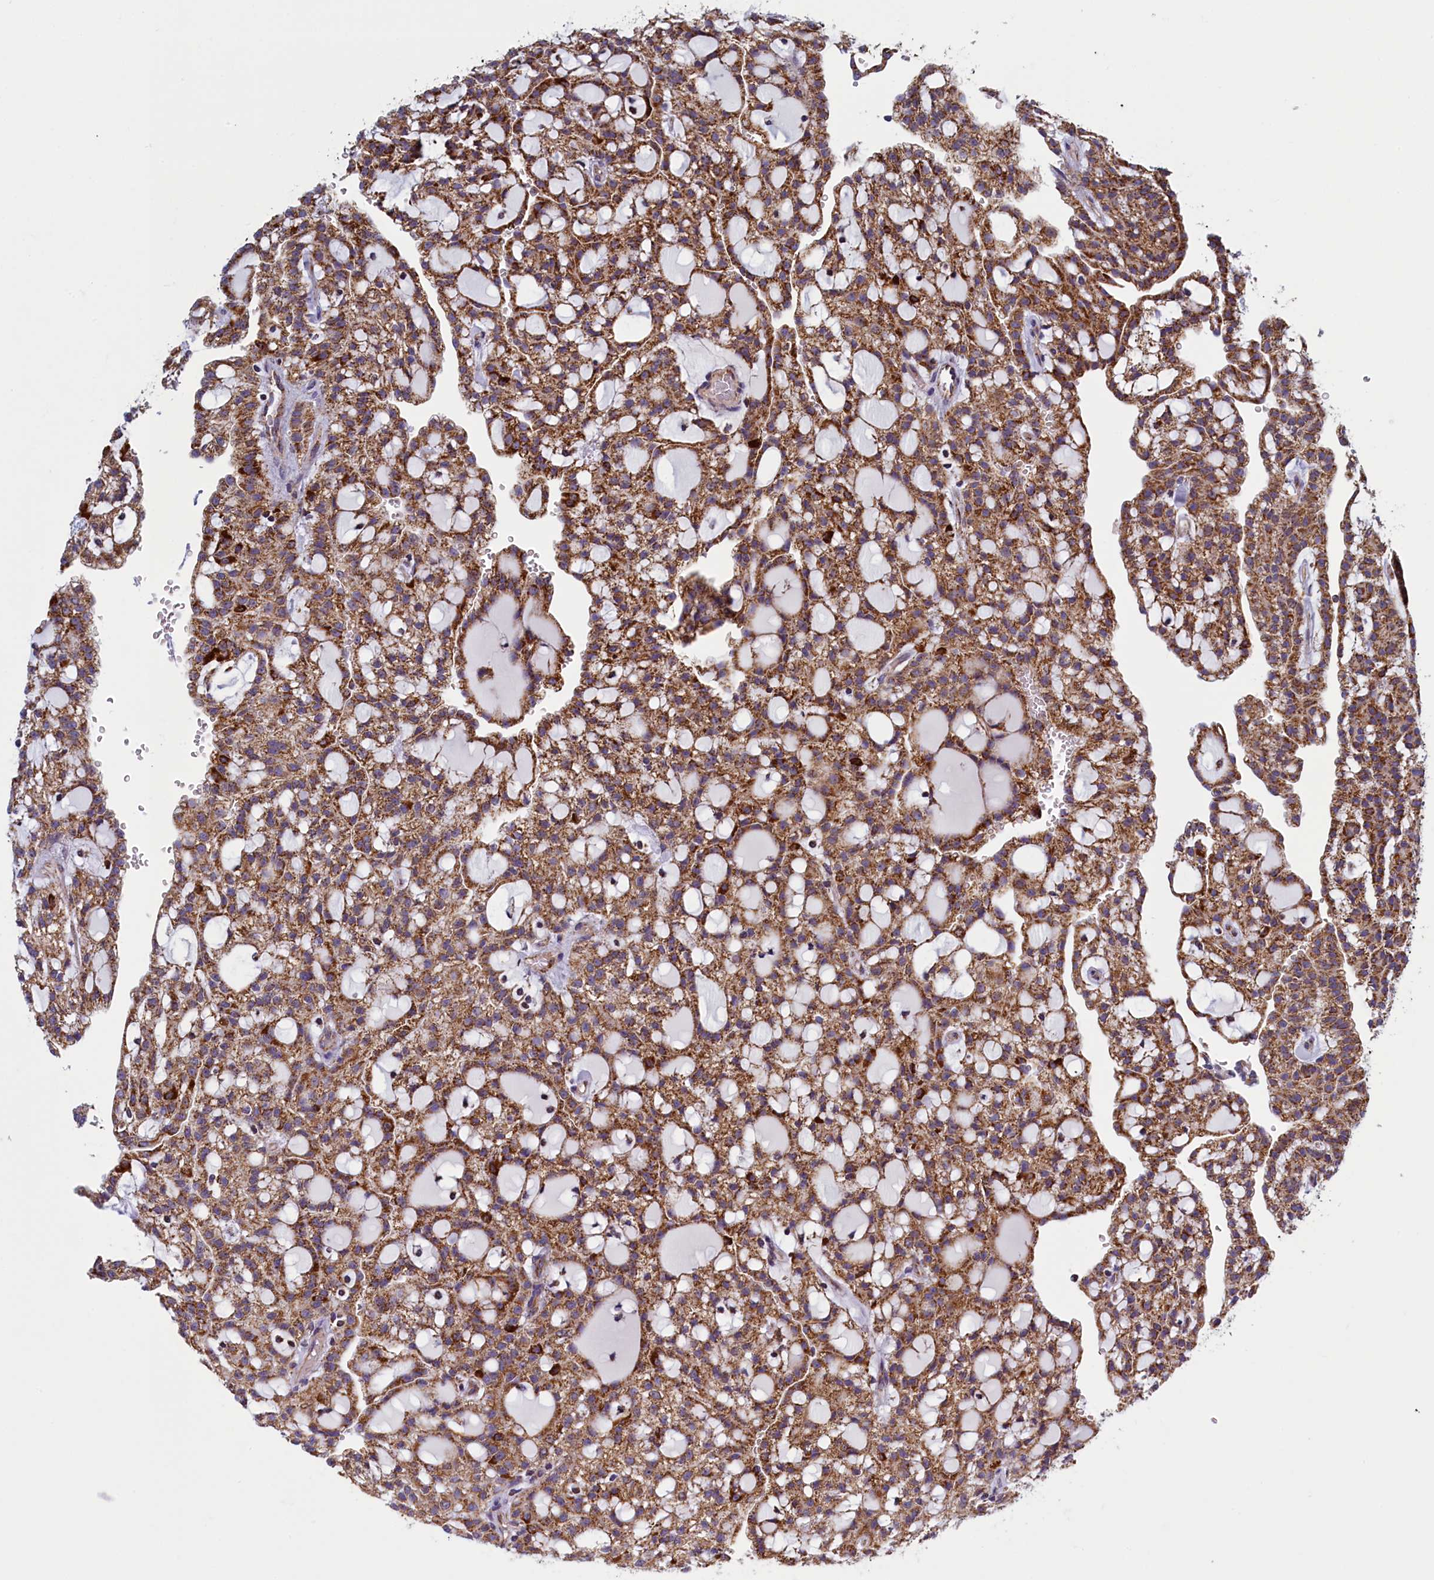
{"staining": {"intensity": "moderate", "quantity": ">75%", "location": "cytoplasmic/membranous"}, "tissue": "renal cancer", "cell_type": "Tumor cells", "image_type": "cancer", "snomed": [{"axis": "morphology", "description": "Adenocarcinoma, NOS"}, {"axis": "topography", "description": "Kidney"}], "caption": "Immunohistochemistry photomicrograph of renal cancer stained for a protein (brown), which displays medium levels of moderate cytoplasmic/membranous expression in about >75% of tumor cells.", "gene": "IFT122", "patient": {"sex": "male", "age": 63}}